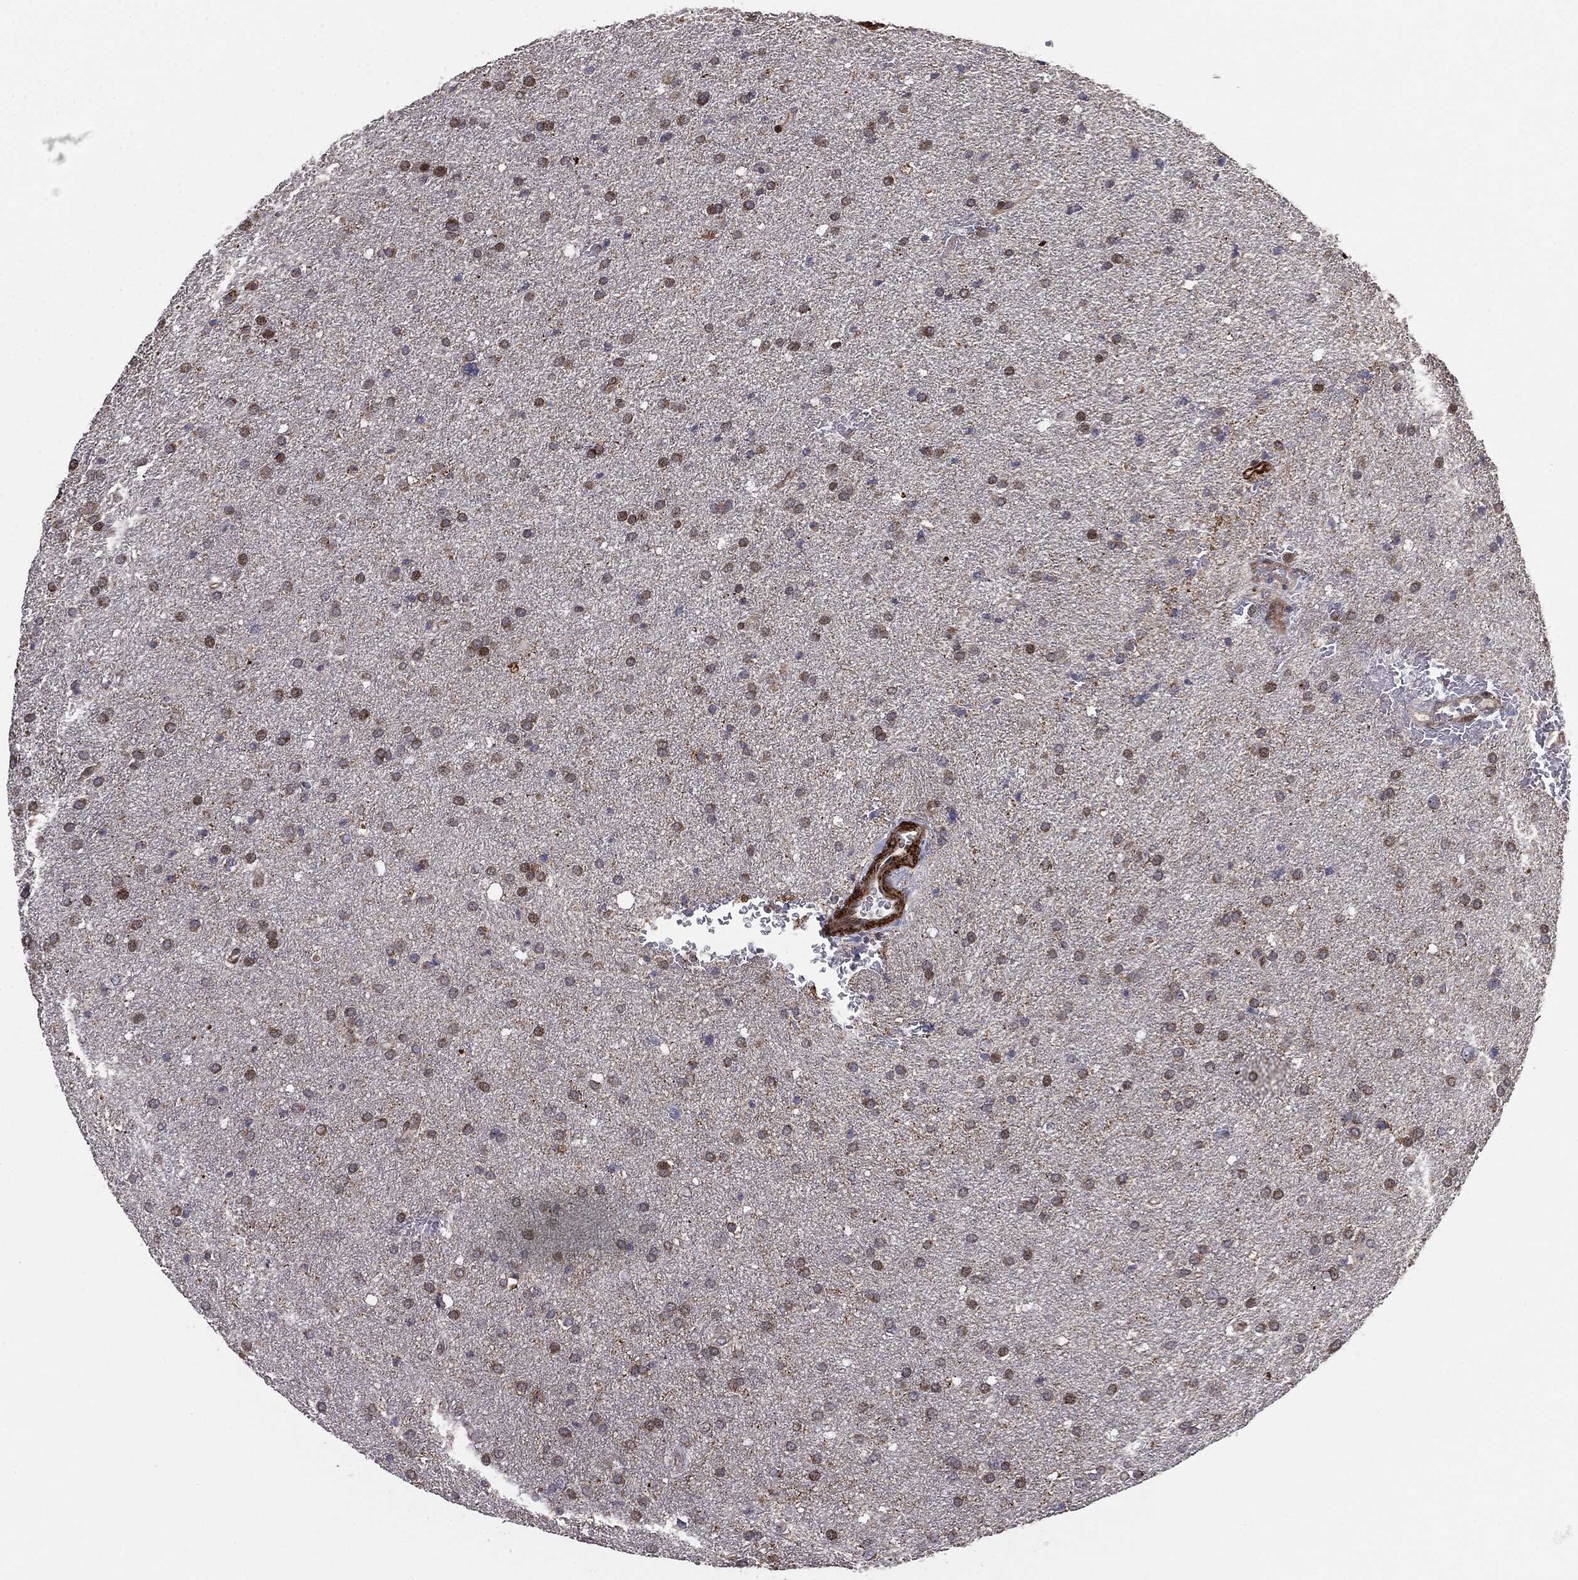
{"staining": {"intensity": "moderate", "quantity": "<25%", "location": "cytoplasmic/membranous"}, "tissue": "glioma", "cell_type": "Tumor cells", "image_type": "cancer", "snomed": [{"axis": "morphology", "description": "Glioma, malignant, Low grade"}, {"axis": "topography", "description": "Brain"}], "caption": "DAB immunohistochemical staining of glioma exhibits moderate cytoplasmic/membranous protein staining in approximately <25% of tumor cells.", "gene": "PTEN", "patient": {"sex": "female", "age": 37}}